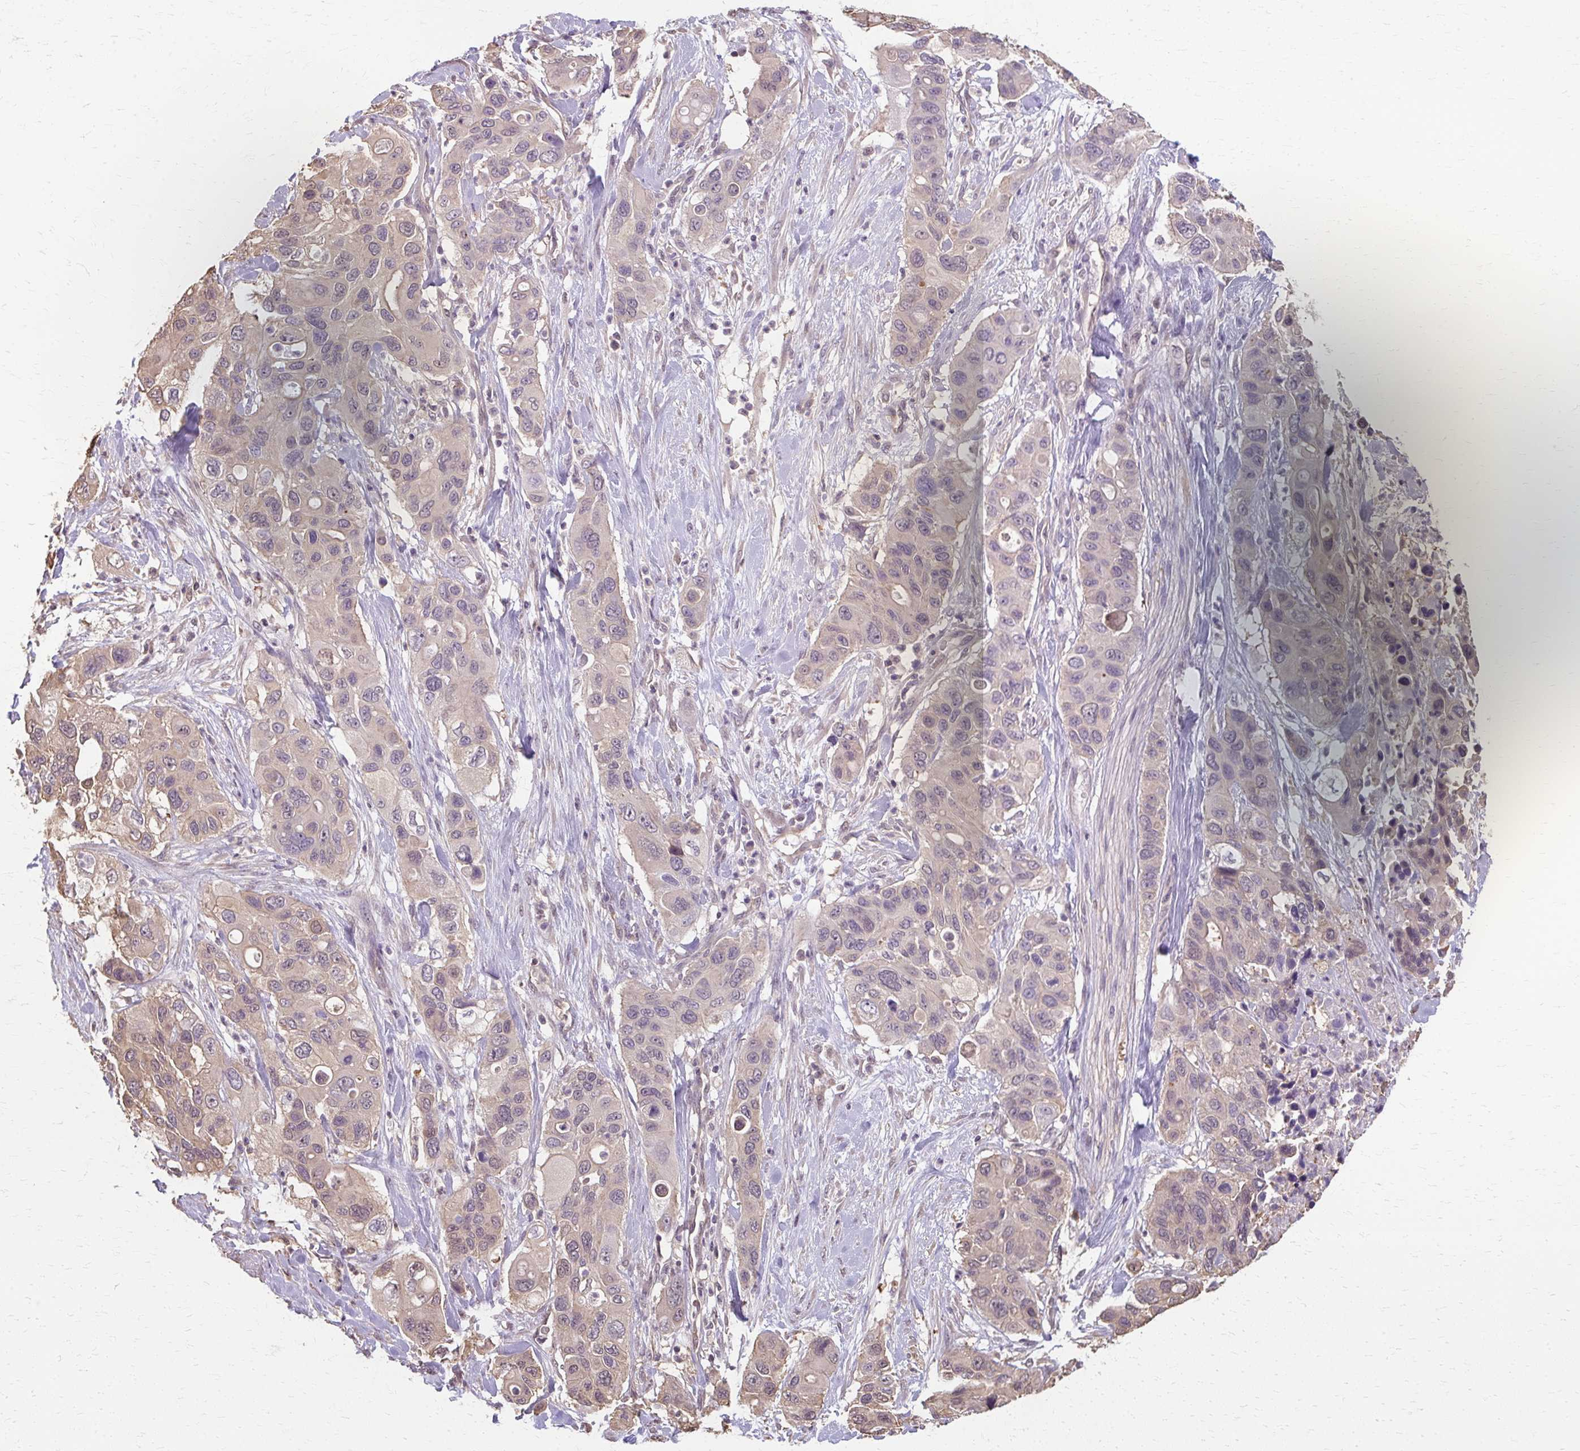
{"staining": {"intensity": "weak", "quantity": ">75%", "location": "cytoplasmic/membranous"}, "tissue": "pancreatic cancer", "cell_type": "Tumor cells", "image_type": "cancer", "snomed": [{"axis": "morphology", "description": "Adenocarcinoma, NOS"}, {"axis": "topography", "description": "Pancreas"}], "caption": "A low amount of weak cytoplasmic/membranous expression is identified in about >75% of tumor cells in pancreatic adenocarcinoma tissue.", "gene": "RABGAP1L", "patient": {"sex": "female", "age": 71}}